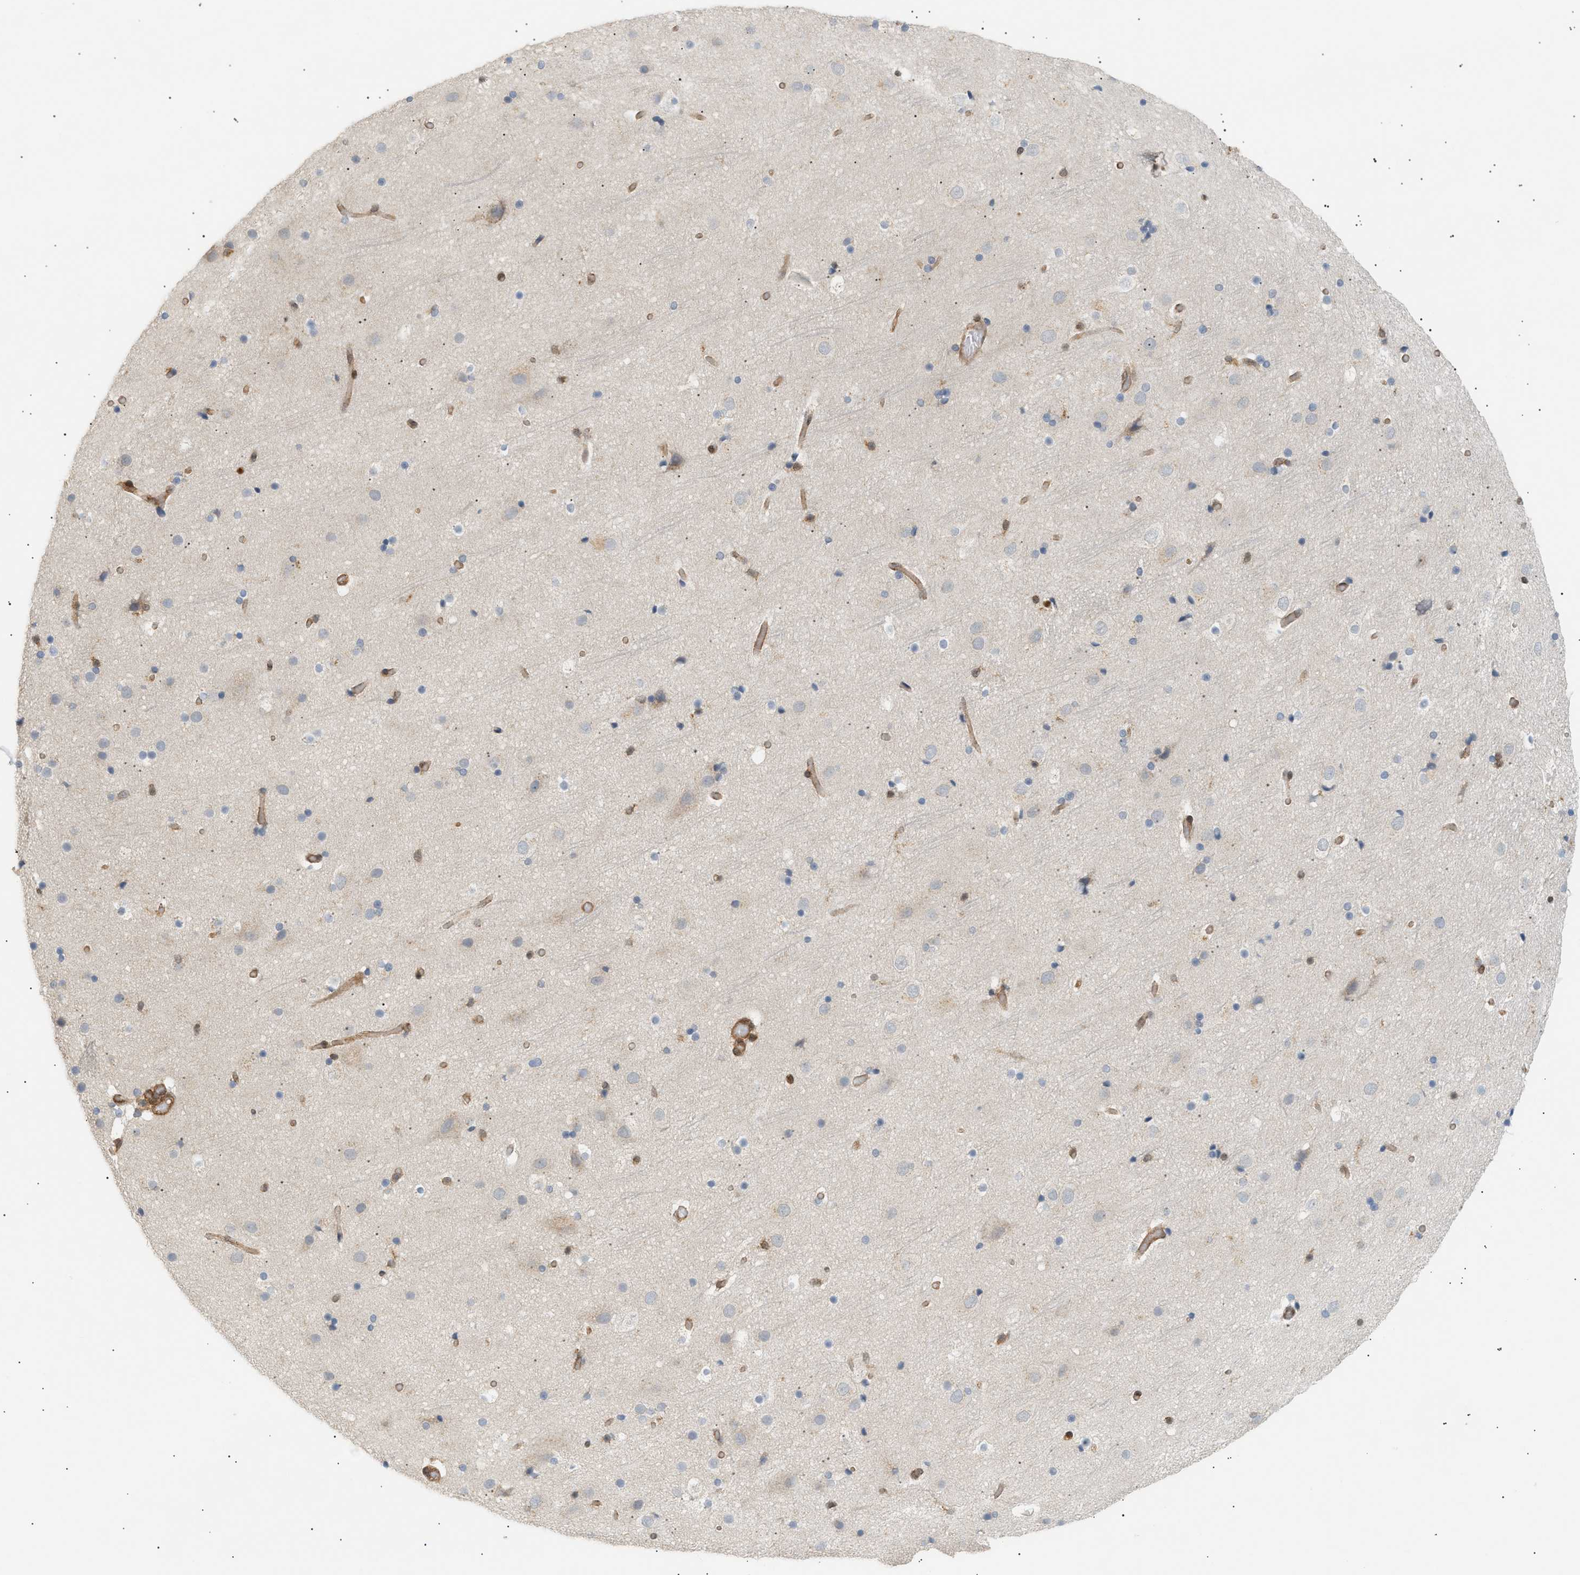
{"staining": {"intensity": "moderate", "quantity": ">75%", "location": "cytoplasmic/membranous"}, "tissue": "cerebral cortex", "cell_type": "Endothelial cells", "image_type": "normal", "snomed": [{"axis": "morphology", "description": "Normal tissue, NOS"}, {"axis": "topography", "description": "Cerebral cortex"}], "caption": "Moderate cytoplasmic/membranous staining is appreciated in approximately >75% of endothelial cells in unremarkable cerebral cortex. (brown staining indicates protein expression, while blue staining denotes nuclei).", "gene": "SHC1", "patient": {"sex": "male", "age": 57}}